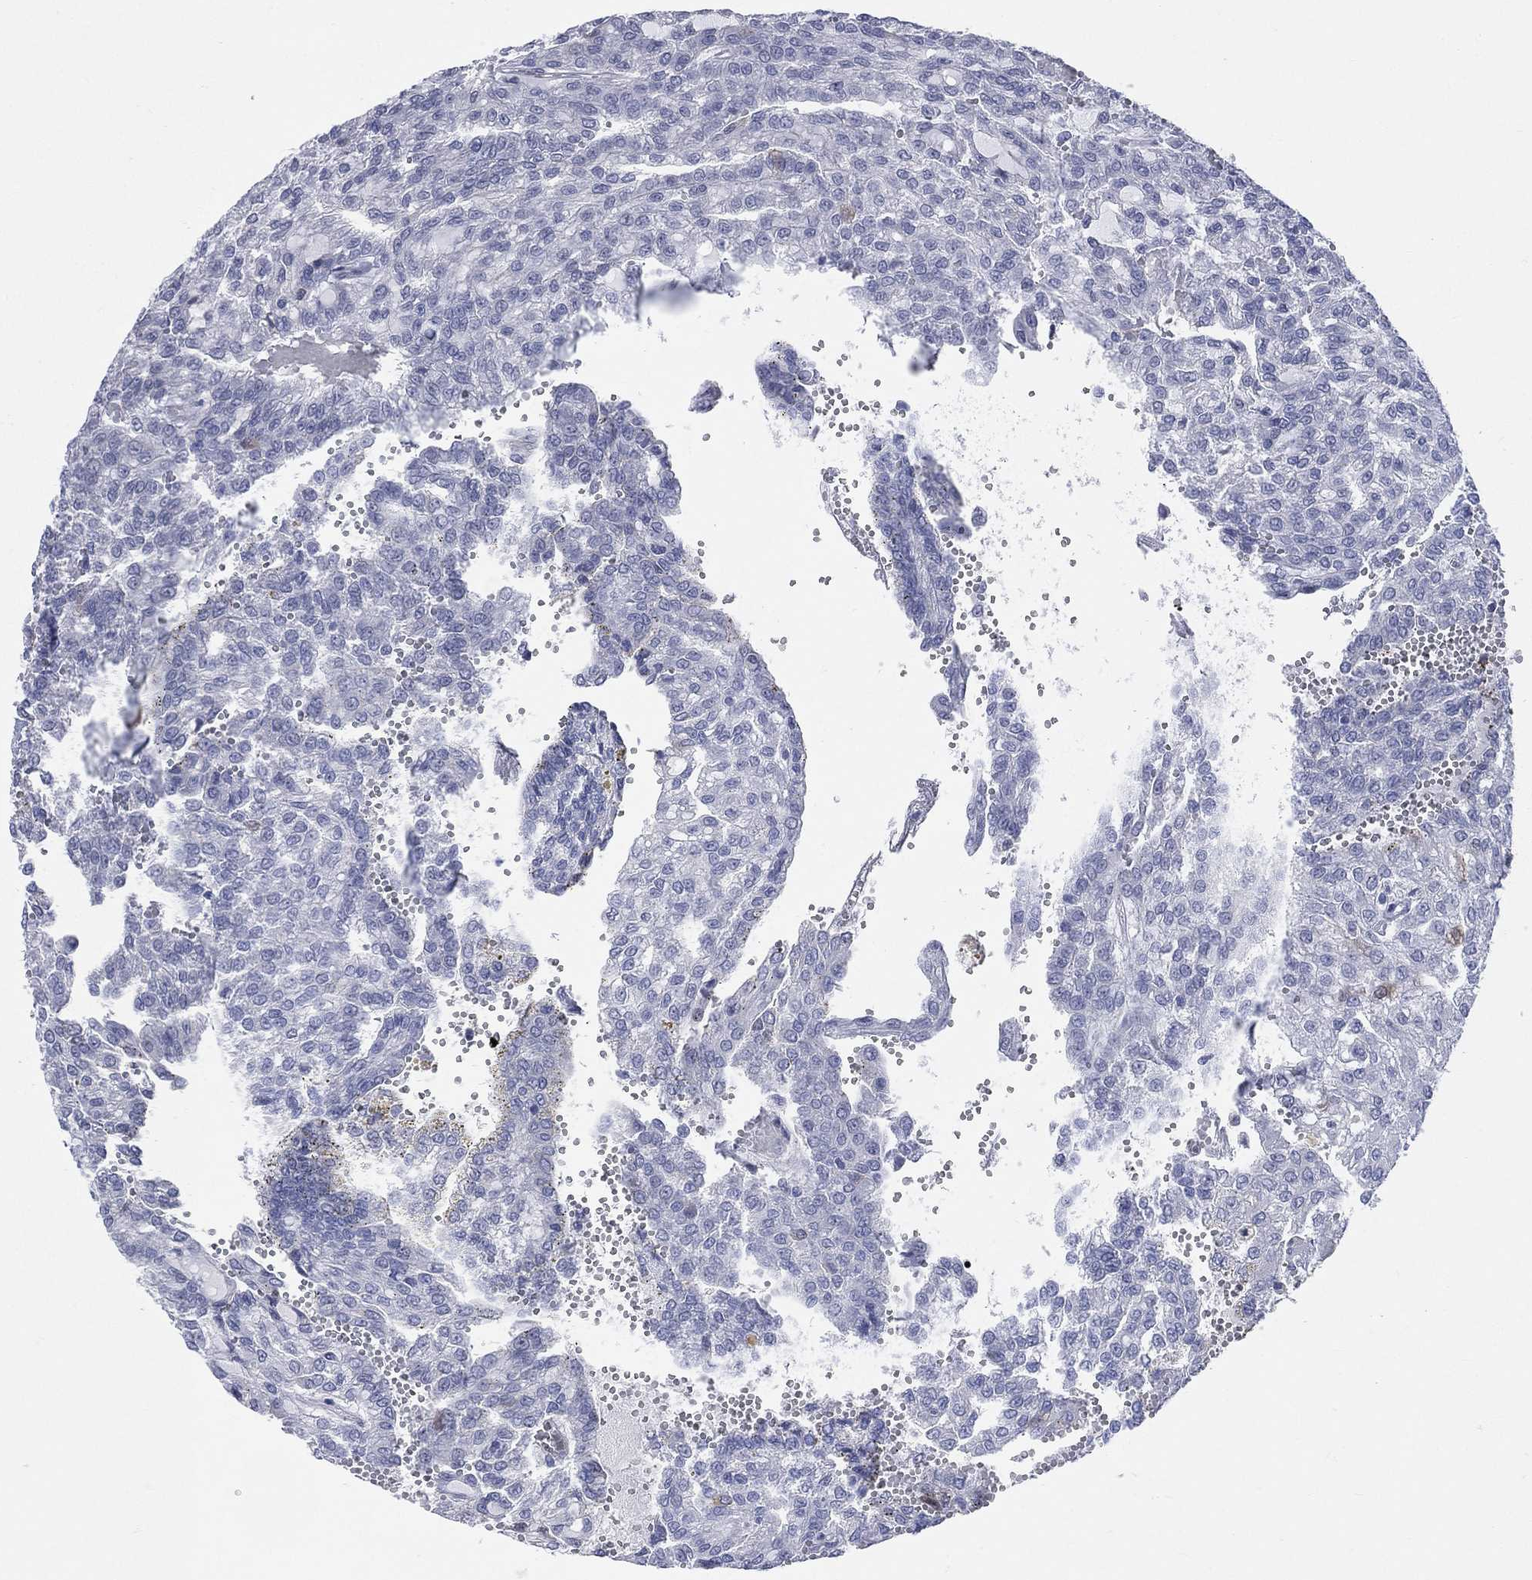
{"staining": {"intensity": "negative", "quantity": "none", "location": "none"}, "tissue": "renal cancer", "cell_type": "Tumor cells", "image_type": "cancer", "snomed": [{"axis": "morphology", "description": "Adenocarcinoma, NOS"}, {"axis": "topography", "description": "Kidney"}], "caption": "IHC photomicrograph of renal cancer (adenocarcinoma) stained for a protein (brown), which demonstrates no expression in tumor cells.", "gene": "AKAP3", "patient": {"sex": "male", "age": 63}}